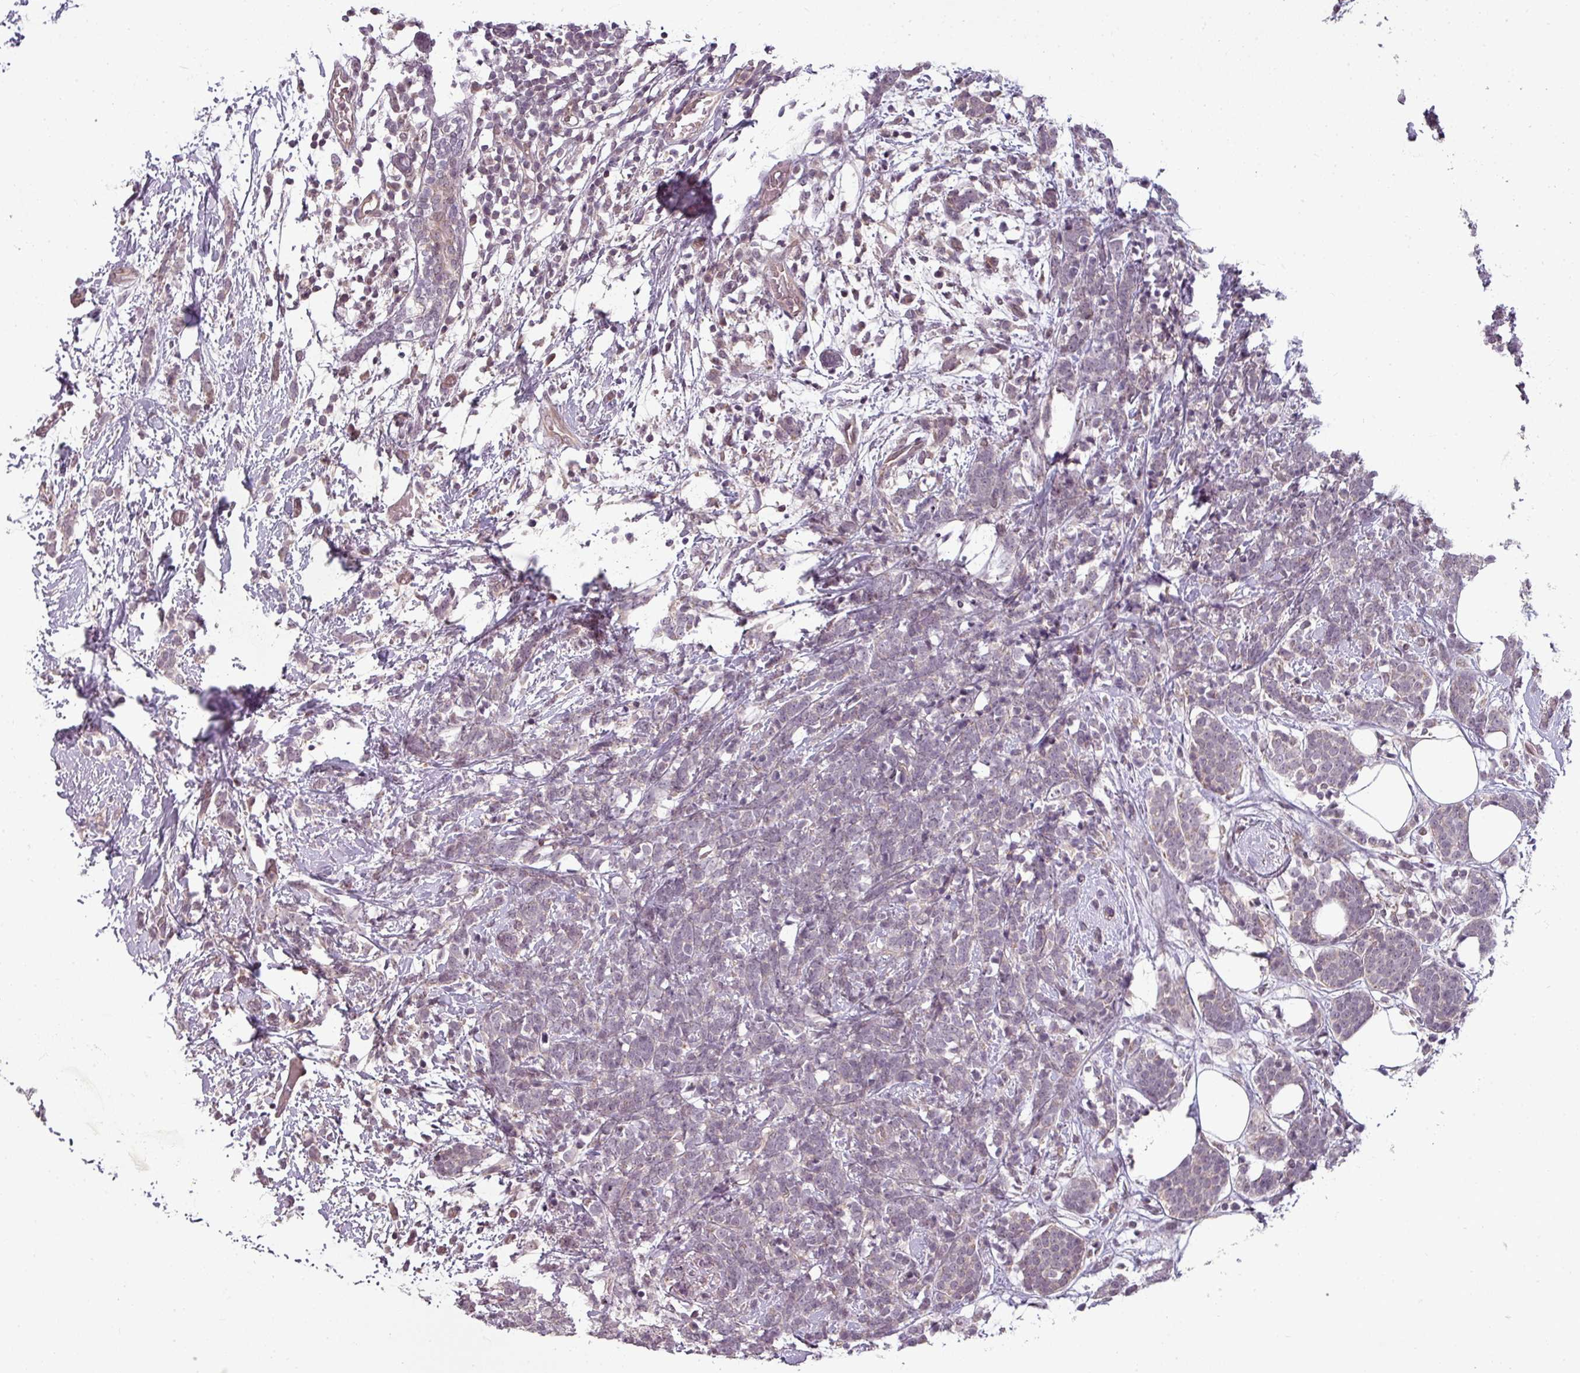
{"staining": {"intensity": "negative", "quantity": "none", "location": "none"}, "tissue": "breast cancer", "cell_type": "Tumor cells", "image_type": "cancer", "snomed": [{"axis": "morphology", "description": "Lobular carcinoma"}, {"axis": "topography", "description": "Breast"}], "caption": "Tumor cells show no significant protein positivity in breast cancer.", "gene": "CLIC1", "patient": {"sex": "female", "age": 58}}